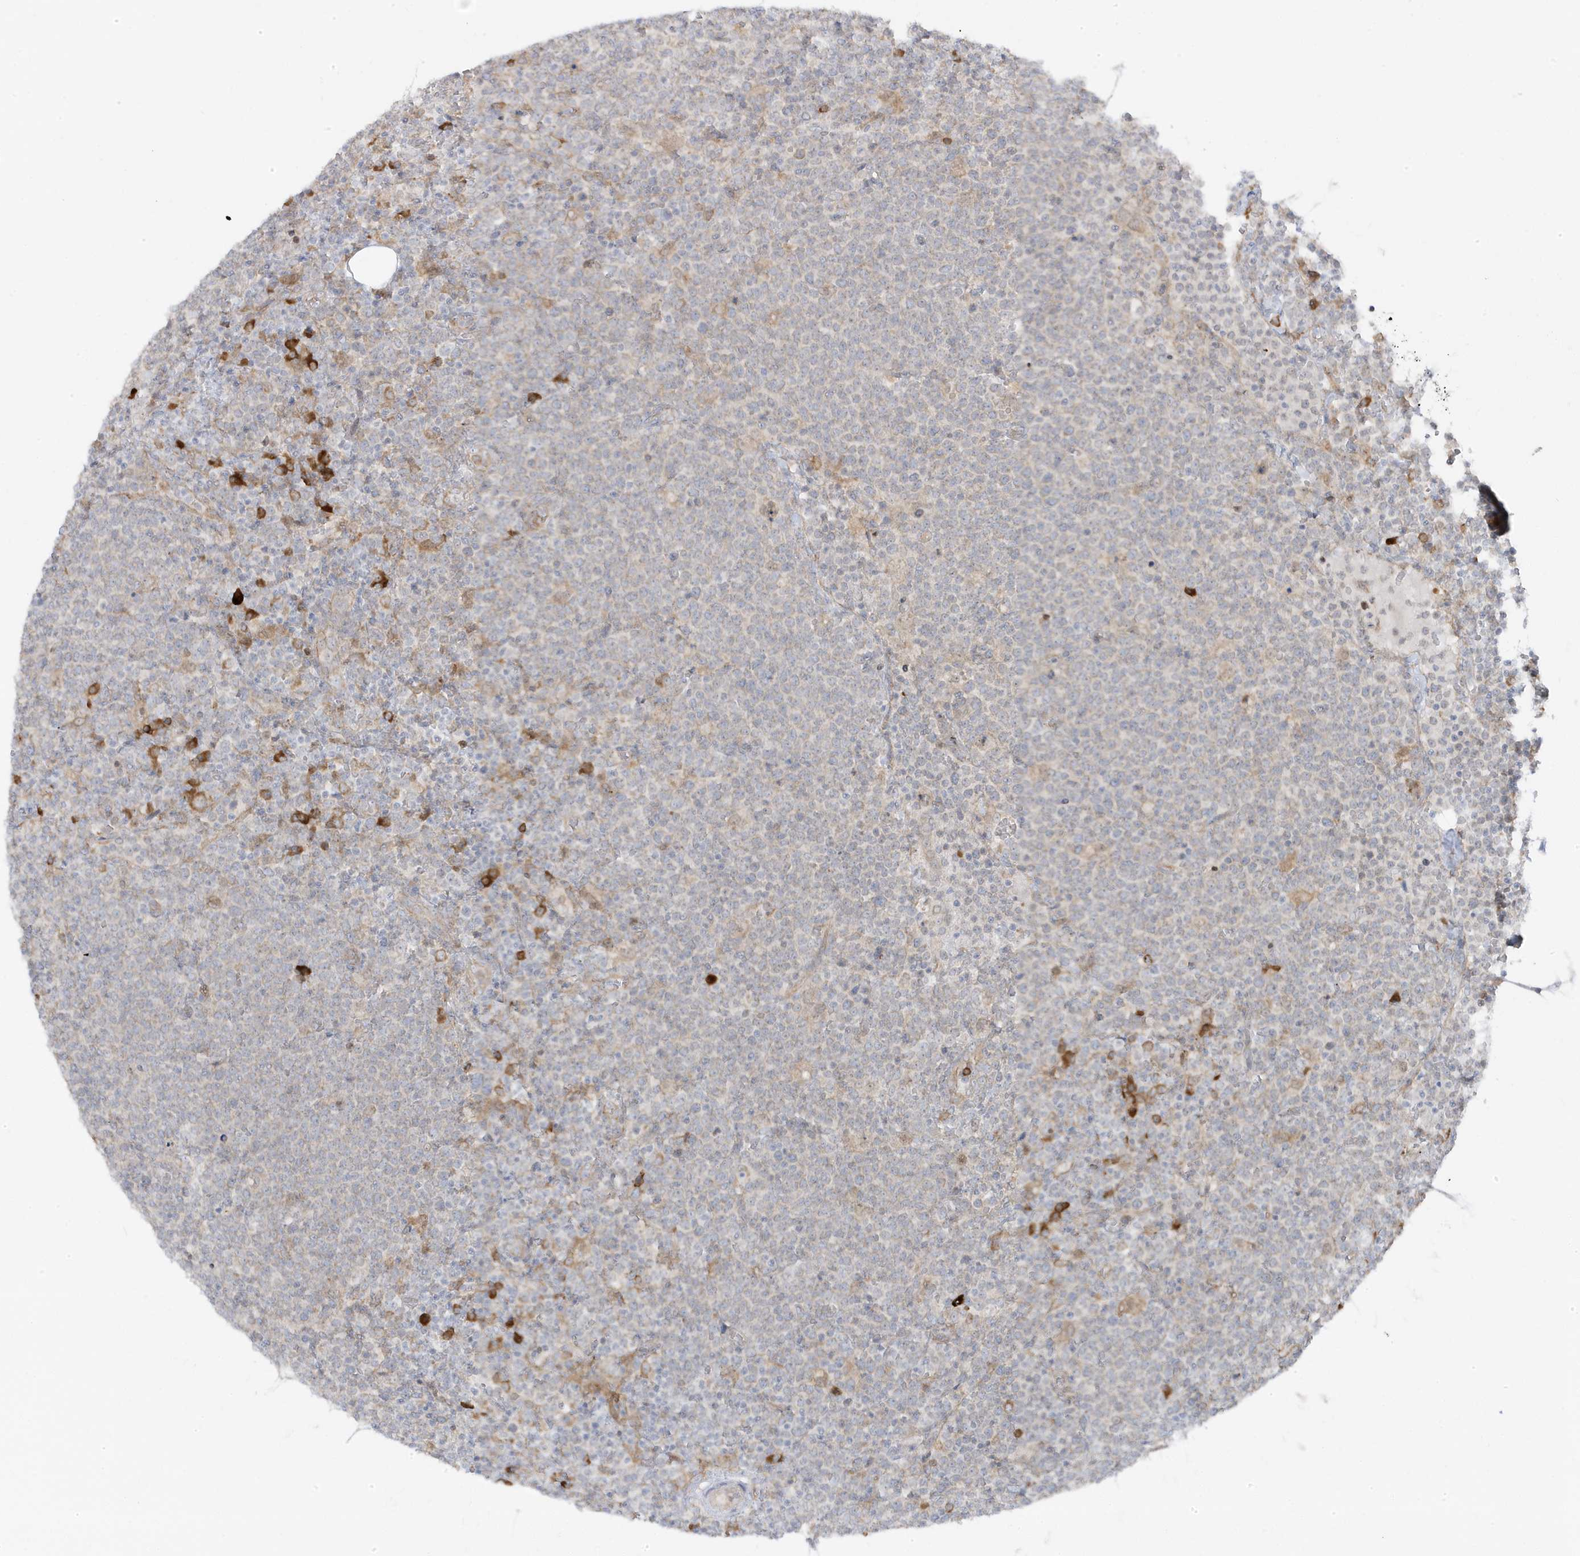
{"staining": {"intensity": "negative", "quantity": "none", "location": "none"}, "tissue": "lymphoma", "cell_type": "Tumor cells", "image_type": "cancer", "snomed": [{"axis": "morphology", "description": "Malignant lymphoma, non-Hodgkin's type, High grade"}, {"axis": "topography", "description": "Lymph node"}], "caption": "An immunohistochemistry photomicrograph of high-grade malignant lymphoma, non-Hodgkin's type is shown. There is no staining in tumor cells of high-grade malignant lymphoma, non-Hodgkin's type.", "gene": "ZNF654", "patient": {"sex": "male", "age": 61}}